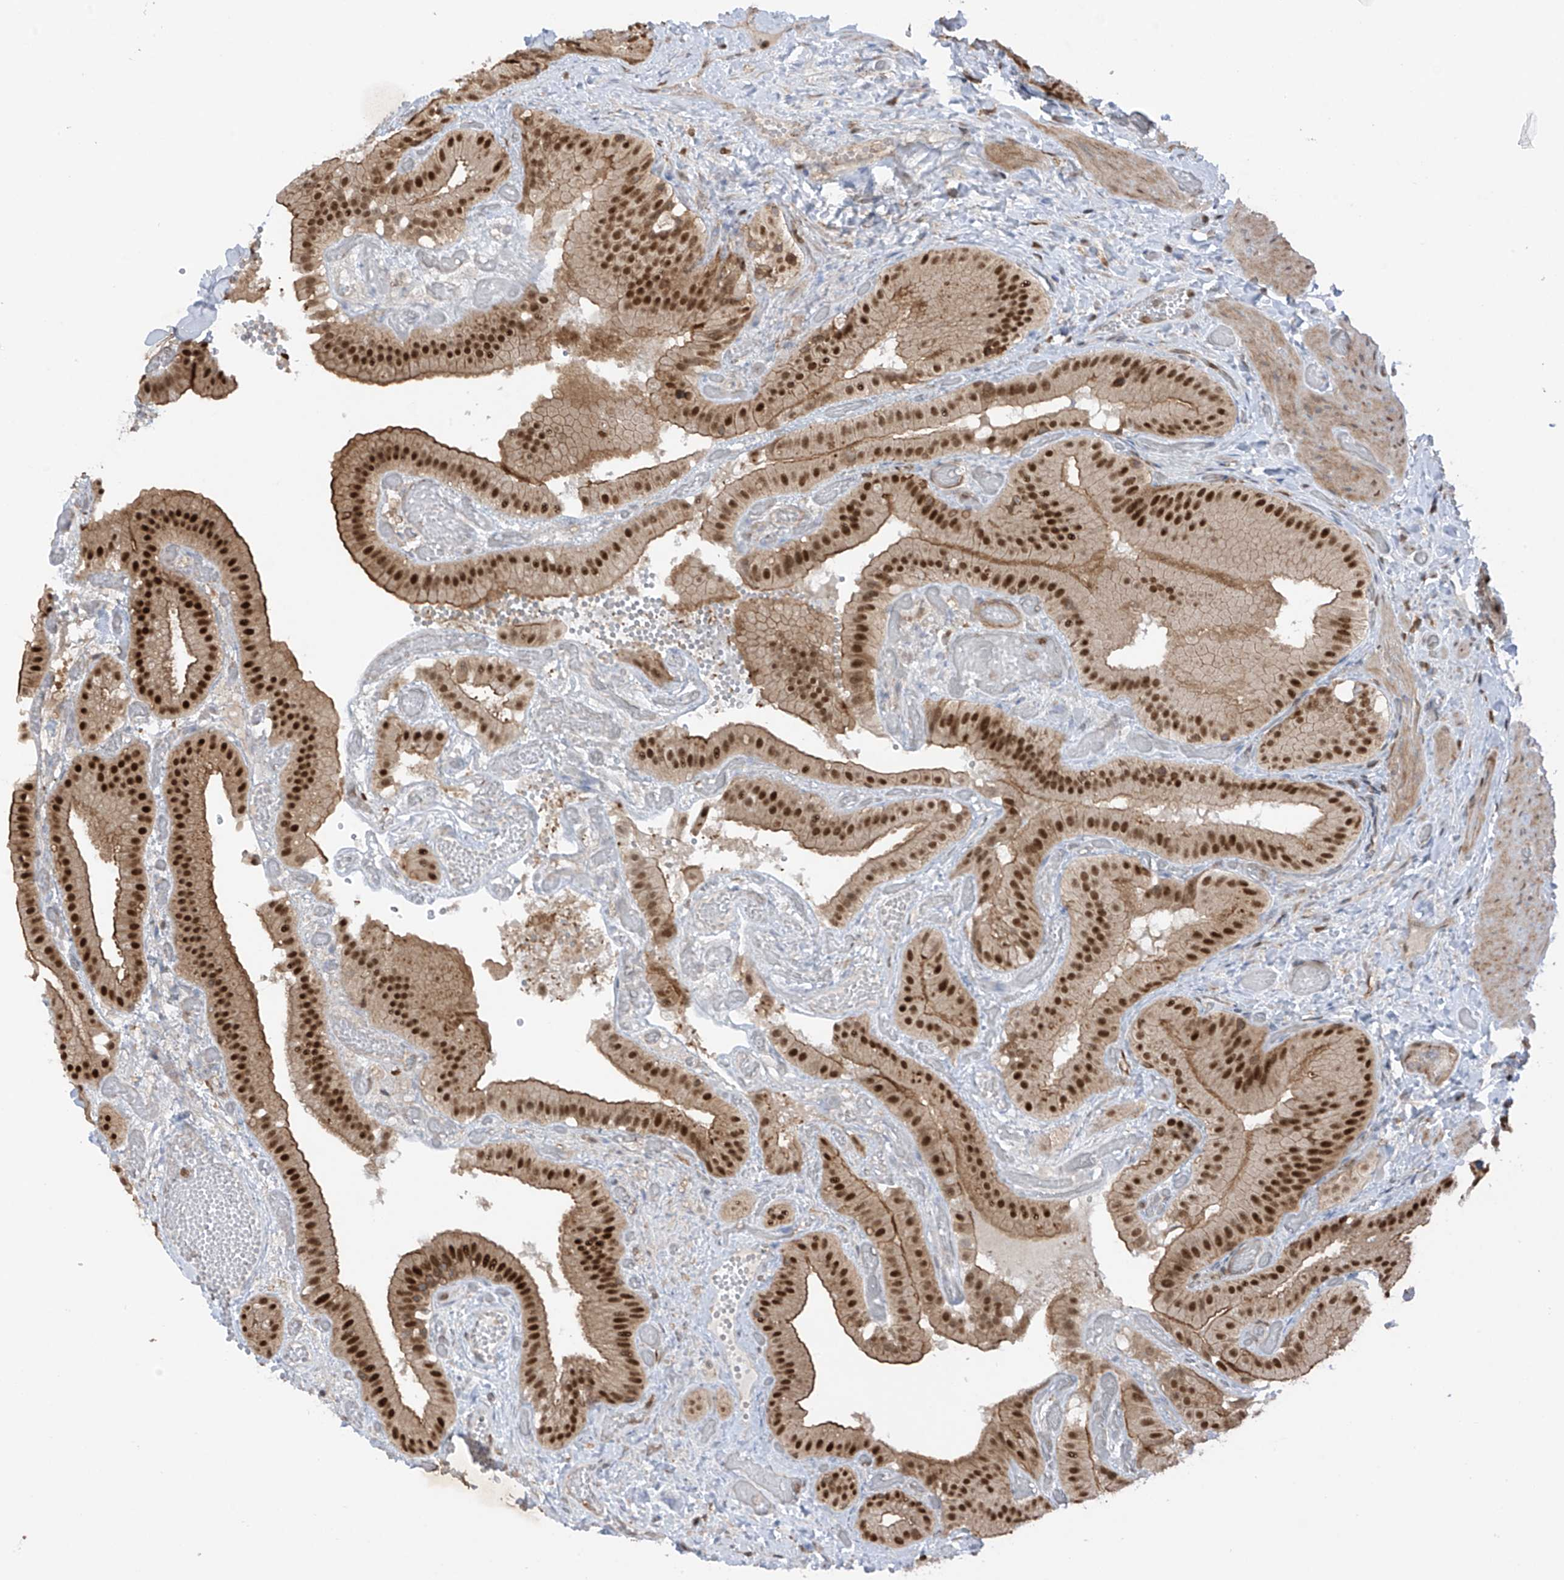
{"staining": {"intensity": "strong", "quantity": ">75%", "location": "cytoplasmic/membranous,nuclear"}, "tissue": "gallbladder", "cell_type": "Glandular cells", "image_type": "normal", "snomed": [{"axis": "morphology", "description": "Normal tissue, NOS"}, {"axis": "topography", "description": "Gallbladder"}], "caption": "A high amount of strong cytoplasmic/membranous,nuclear staining is appreciated in about >75% of glandular cells in unremarkable gallbladder.", "gene": "REPIN1", "patient": {"sex": "female", "age": 64}}